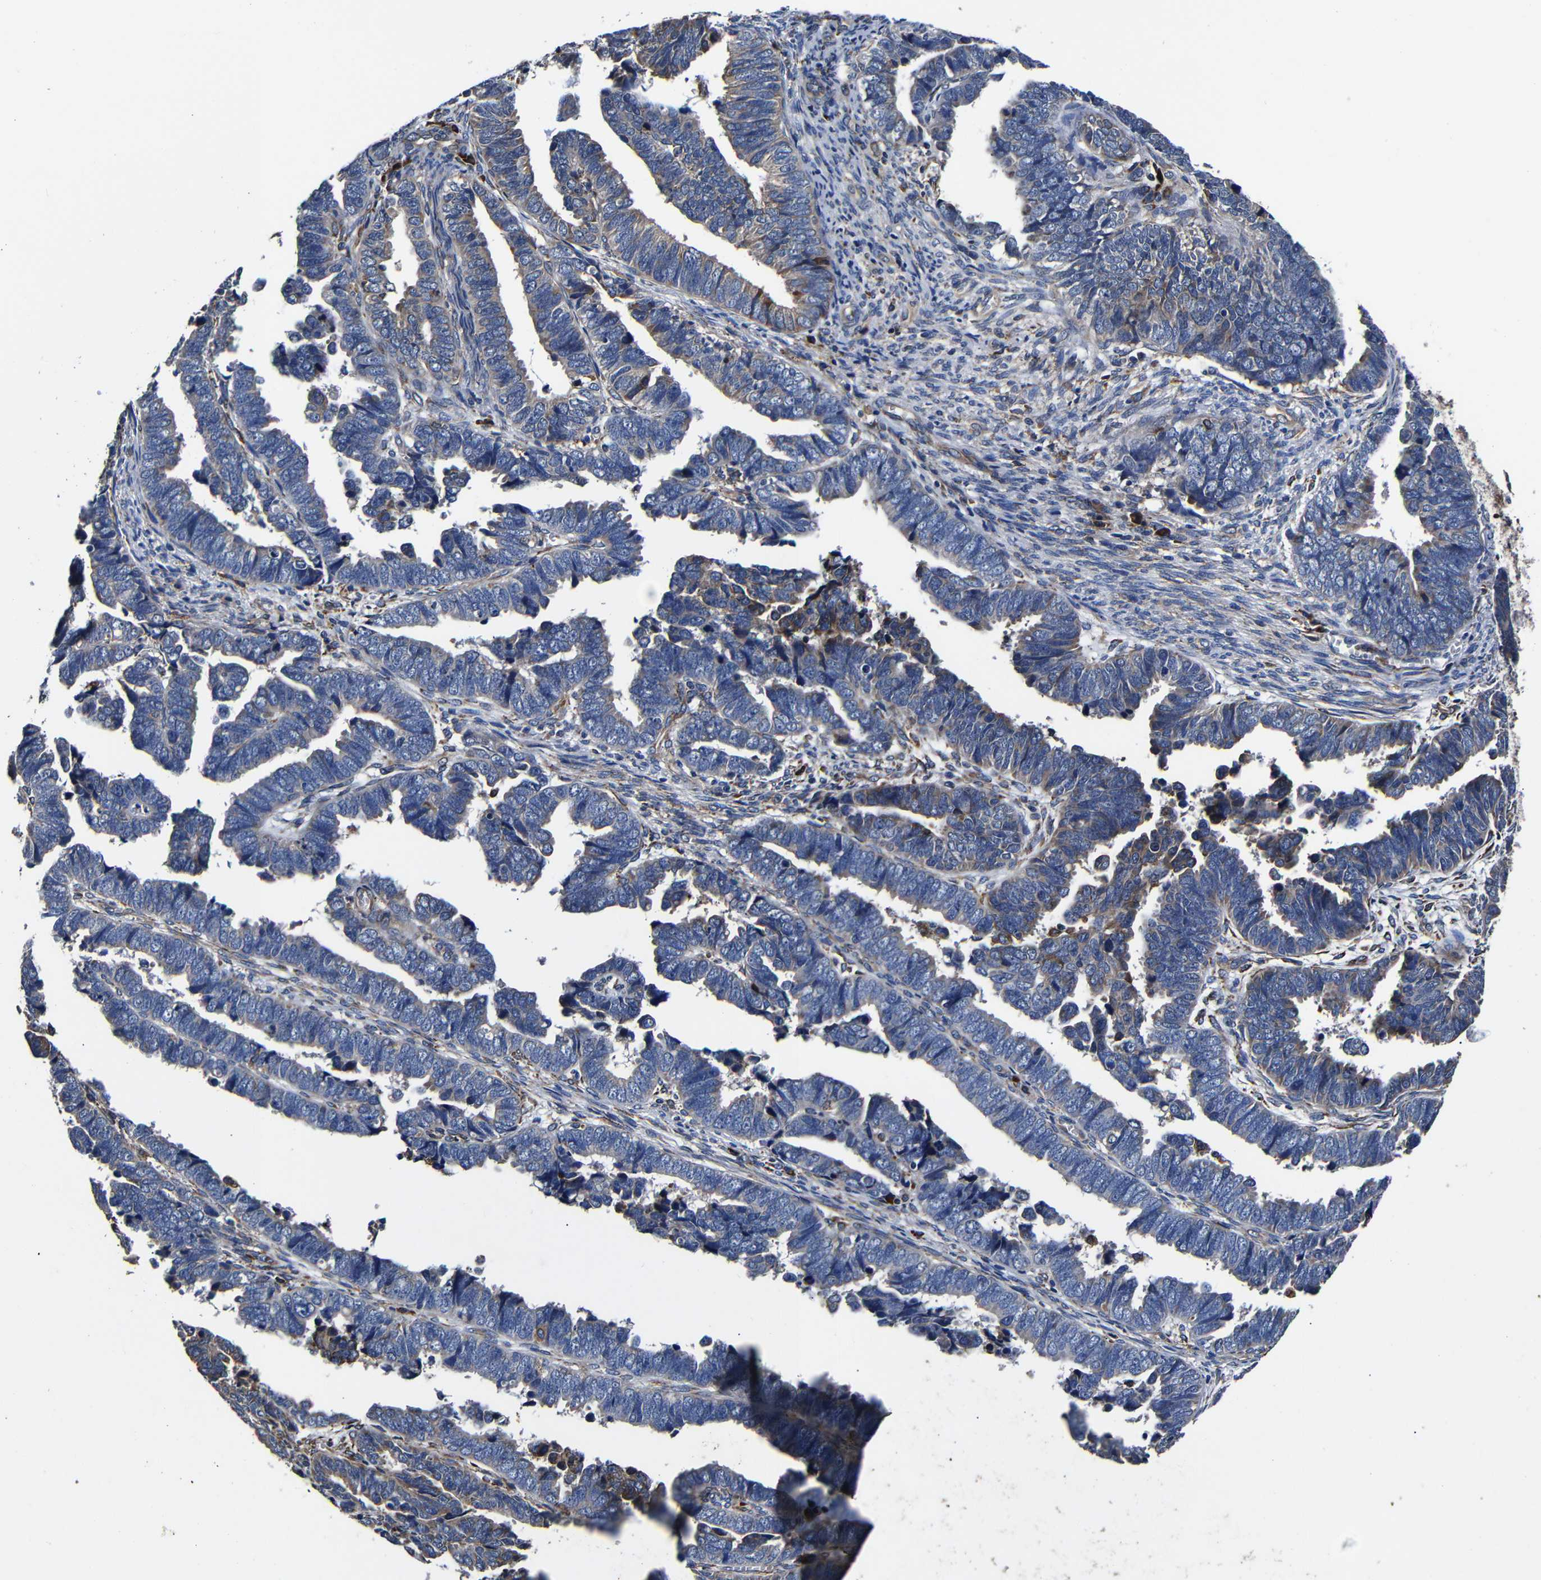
{"staining": {"intensity": "weak", "quantity": "<25%", "location": "cytoplasmic/membranous"}, "tissue": "endometrial cancer", "cell_type": "Tumor cells", "image_type": "cancer", "snomed": [{"axis": "morphology", "description": "Adenocarcinoma, NOS"}, {"axis": "topography", "description": "Endometrium"}], "caption": "Immunohistochemistry of human adenocarcinoma (endometrial) reveals no expression in tumor cells.", "gene": "SCN9A", "patient": {"sex": "female", "age": 75}}